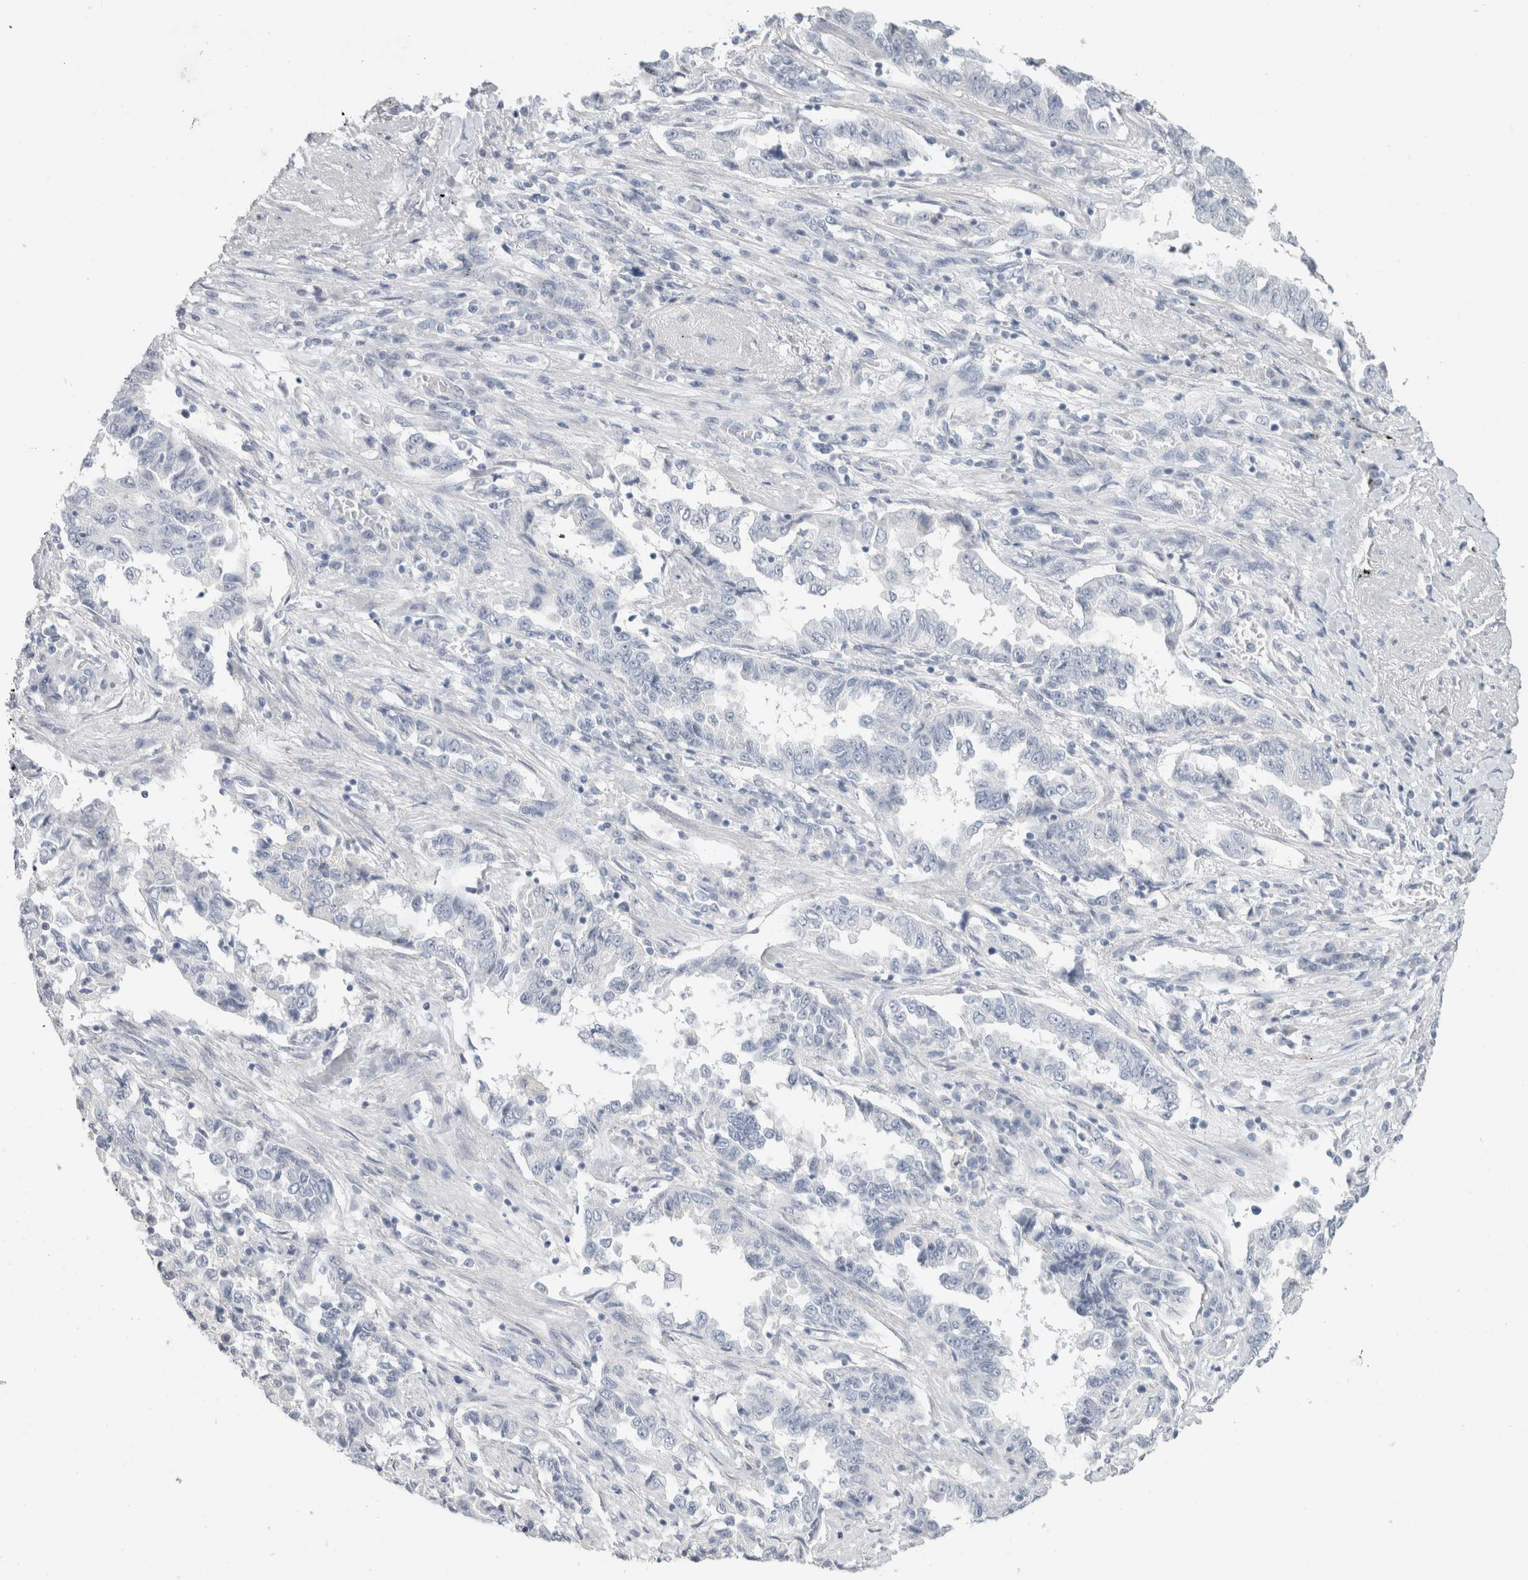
{"staining": {"intensity": "negative", "quantity": "none", "location": "none"}, "tissue": "lung cancer", "cell_type": "Tumor cells", "image_type": "cancer", "snomed": [{"axis": "morphology", "description": "Adenocarcinoma, NOS"}, {"axis": "topography", "description": "Lung"}], "caption": "DAB immunohistochemical staining of lung cancer (adenocarcinoma) exhibits no significant staining in tumor cells.", "gene": "SLC6A1", "patient": {"sex": "female", "age": 51}}